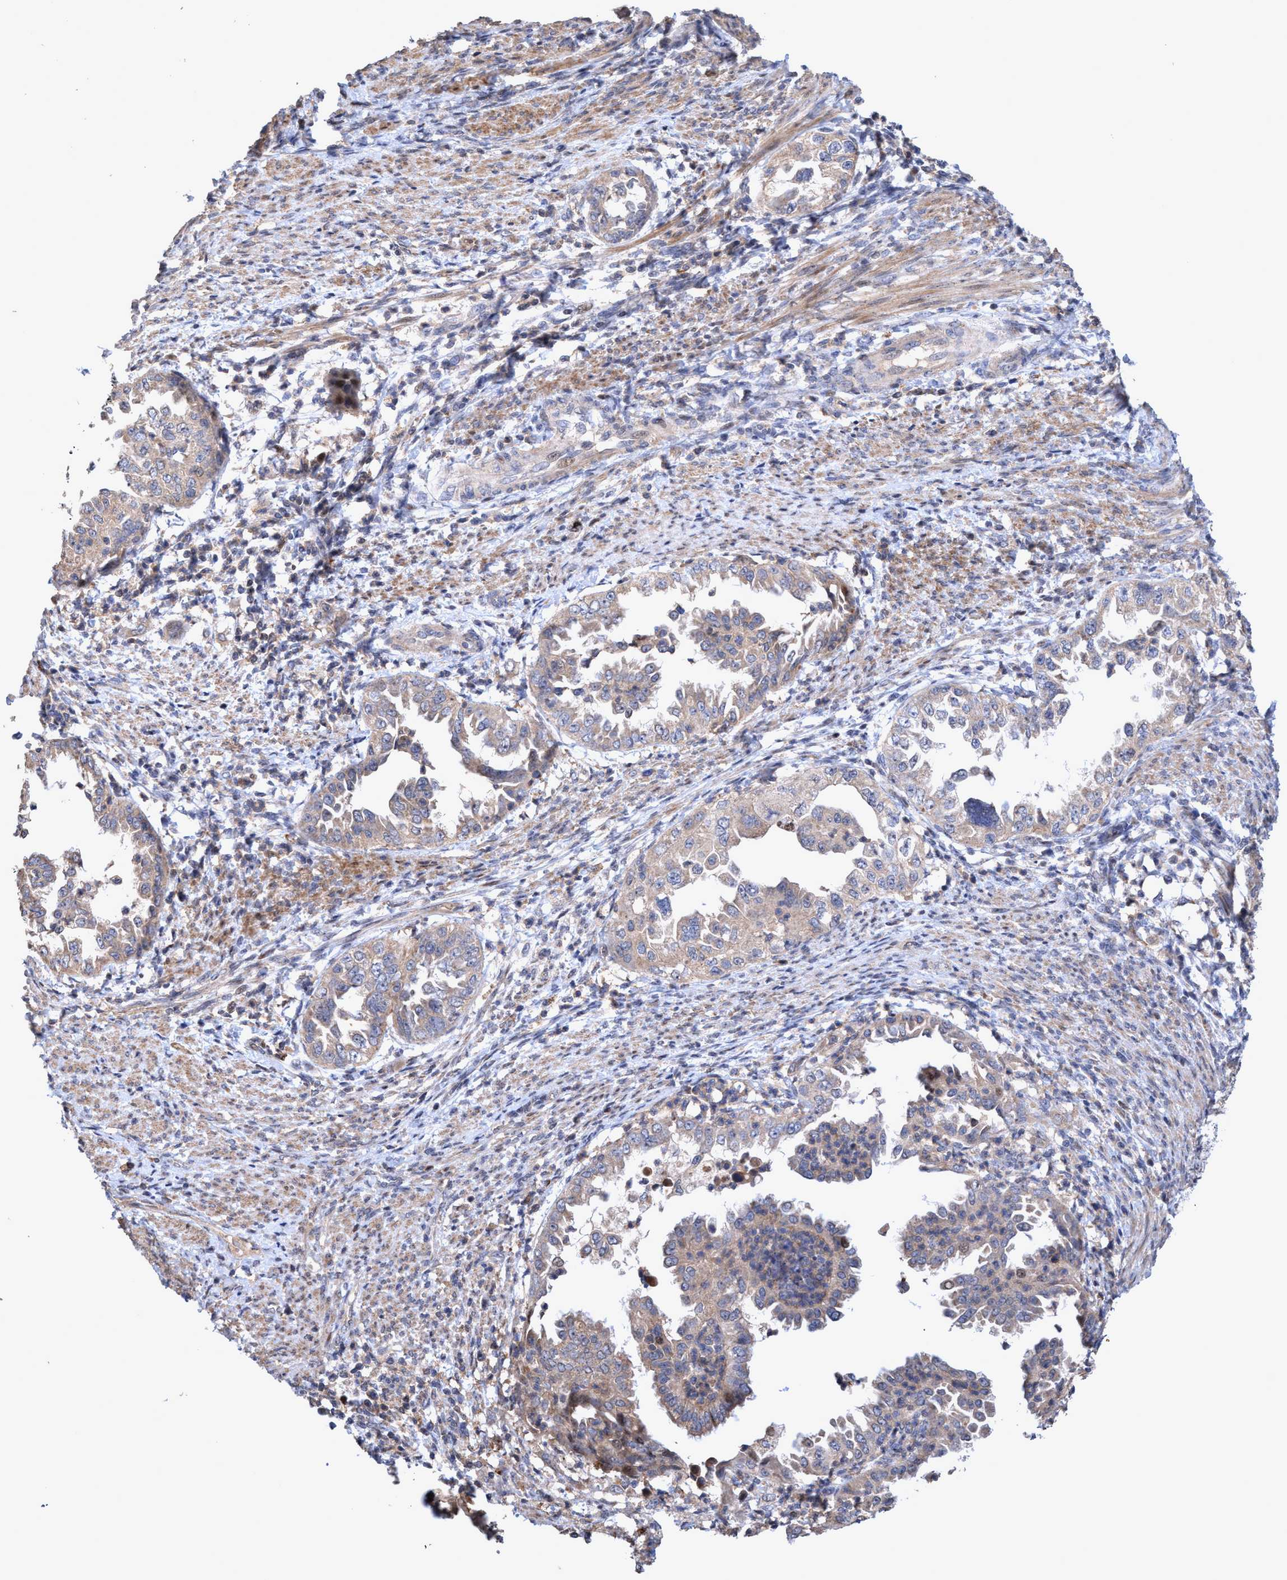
{"staining": {"intensity": "weak", "quantity": ">75%", "location": "cytoplasmic/membranous"}, "tissue": "endometrial cancer", "cell_type": "Tumor cells", "image_type": "cancer", "snomed": [{"axis": "morphology", "description": "Adenocarcinoma, NOS"}, {"axis": "topography", "description": "Endometrium"}], "caption": "Immunohistochemistry image of neoplastic tissue: adenocarcinoma (endometrial) stained using immunohistochemistry reveals low levels of weak protein expression localized specifically in the cytoplasmic/membranous of tumor cells, appearing as a cytoplasmic/membranous brown color.", "gene": "ZNF677", "patient": {"sex": "female", "age": 85}}